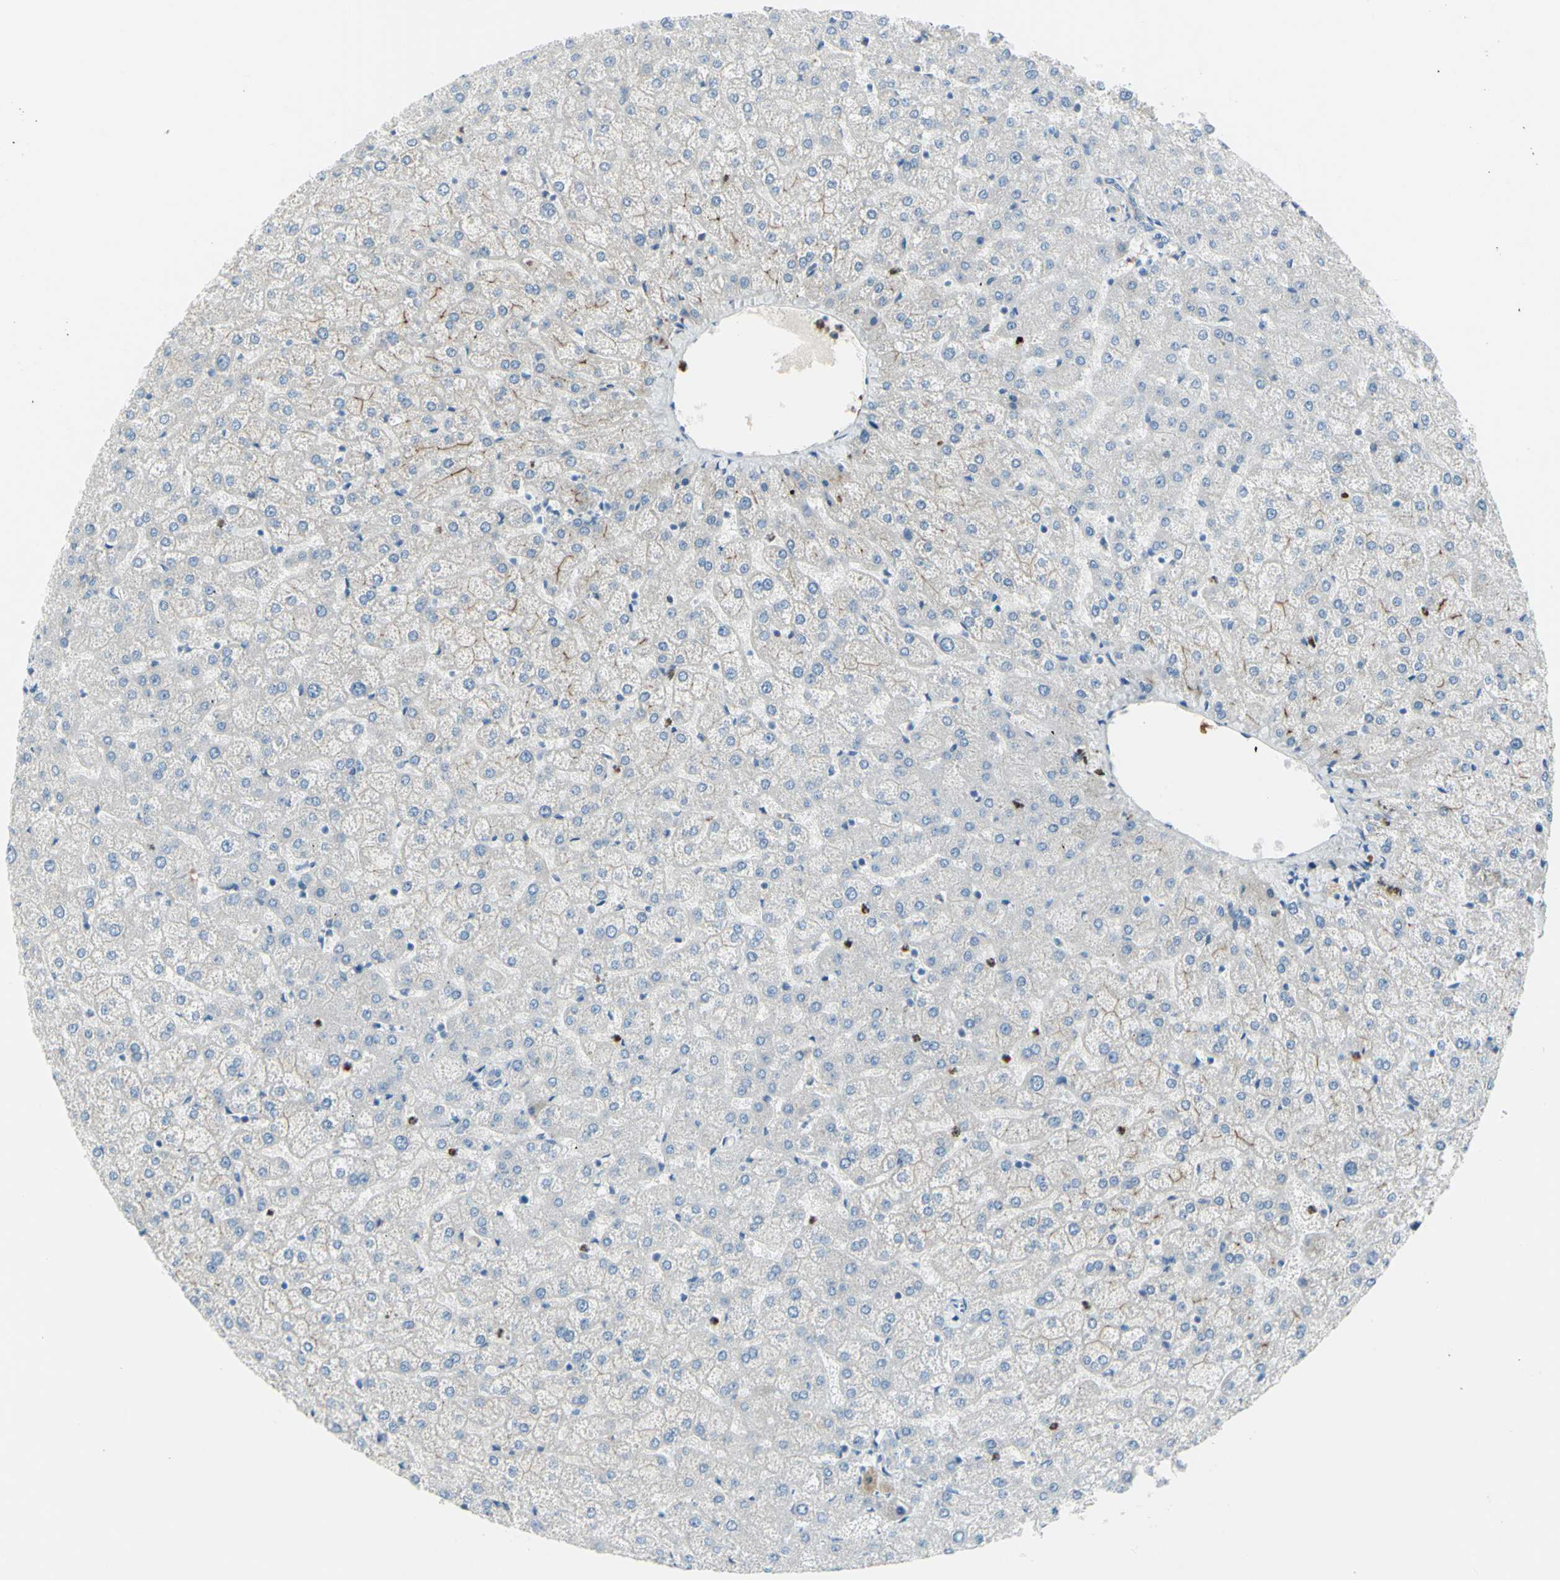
{"staining": {"intensity": "negative", "quantity": "none", "location": "none"}, "tissue": "liver", "cell_type": "Cholangiocytes", "image_type": "normal", "snomed": [{"axis": "morphology", "description": "Normal tissue, NOS"}, {"axis": "topography", "description": "Liver"}], "caption": "Cholangiocytes show no significant protein expression in unremarkable liver. Brightfield microscopy of immunohistochemistry (IHC) stained with DAB (brown) and hematoxylin (blue), captured at high magnification.", "gene": "ZNF557", "patient": {"sex": "female", "age": 32}}